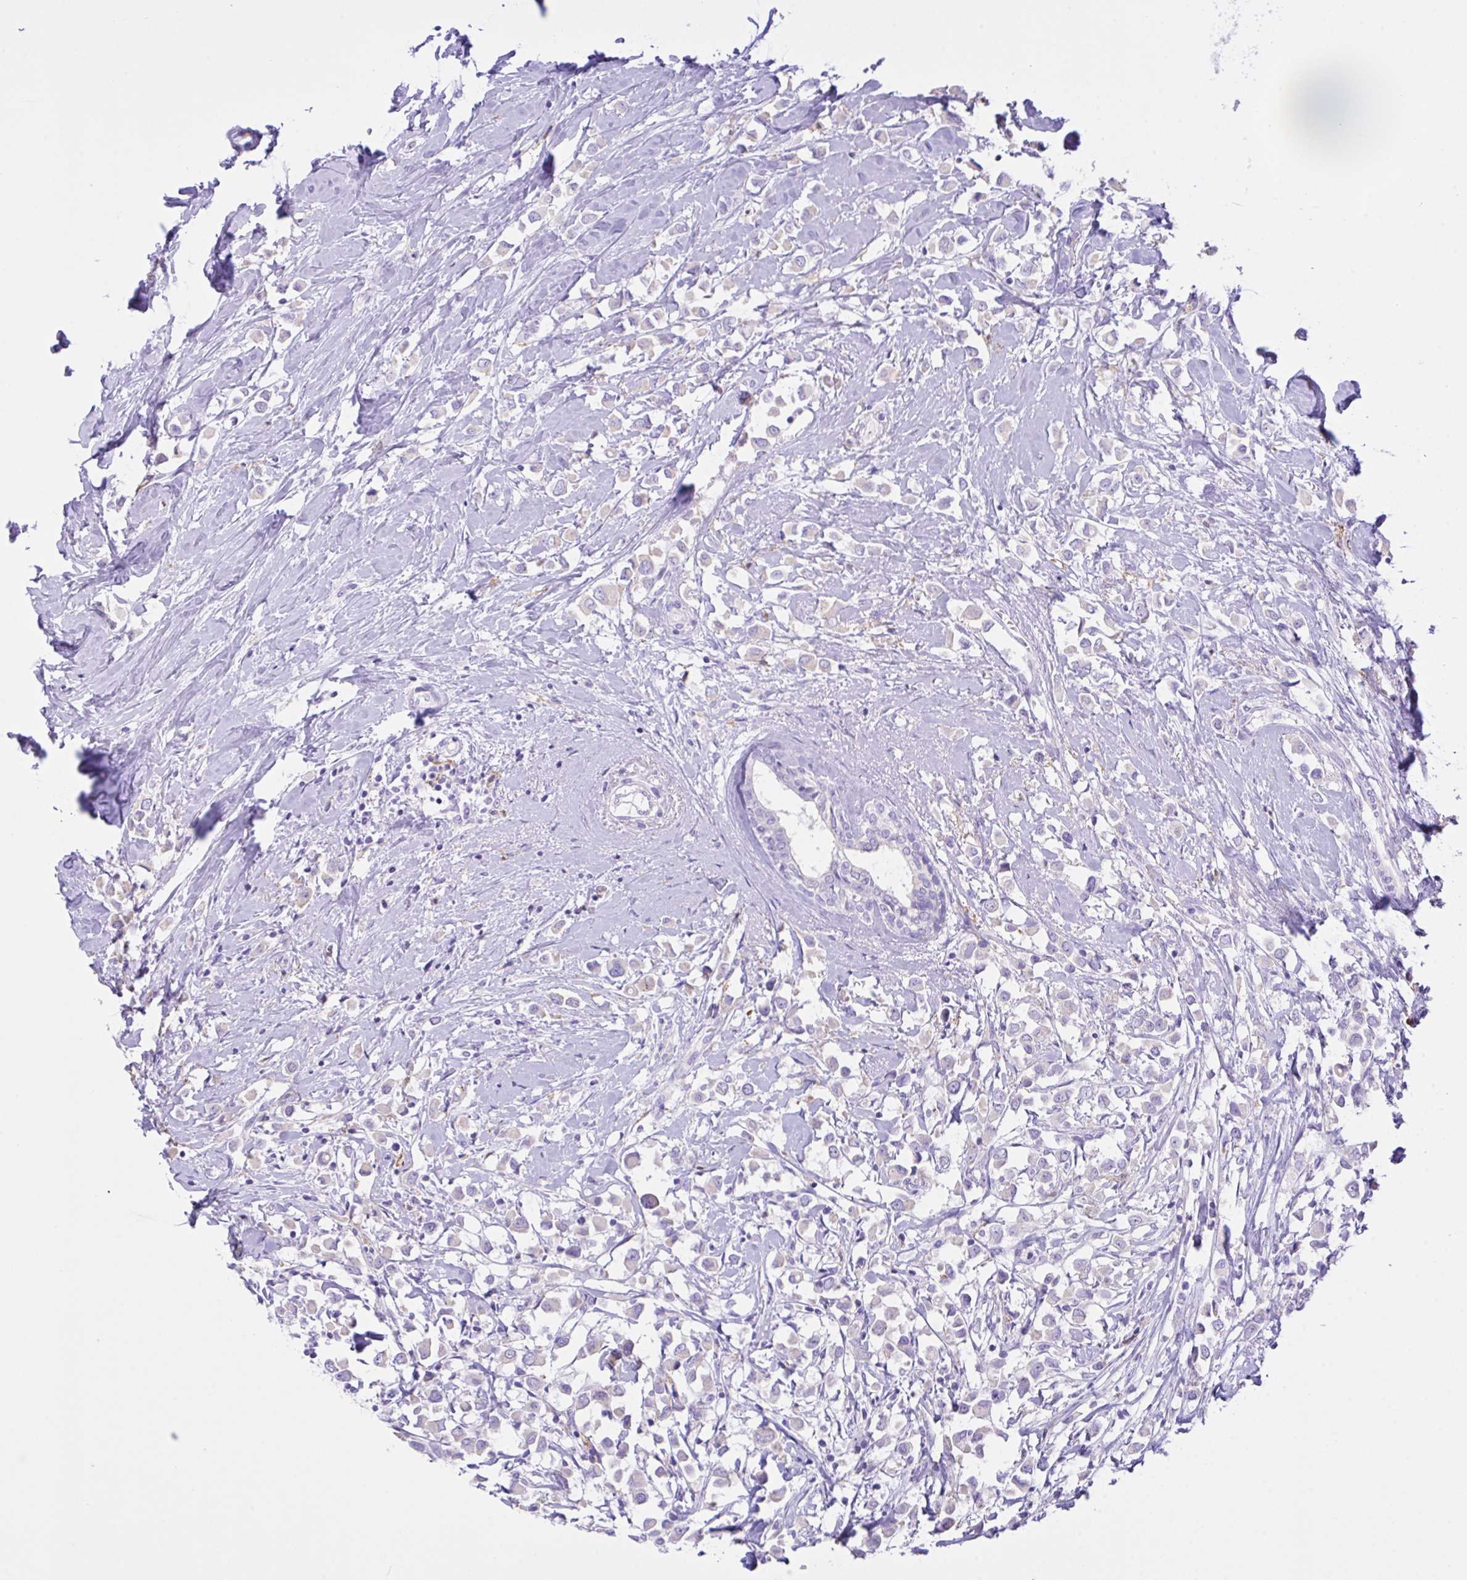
{"staining": {"intensity": "negative", "quantity": "none", "location": "none"}, "tissue": "breast cancer", "cell_type": "Tumor cells", "image_type": "cancer", "snomed": [{"axis": "morphology", "description": "Duct carcinoma"}, {"axis": "topography", "description": "Breast"}], "caption": "Tumor cells are negative for protein expression in human breast invasive ductal carcinoma.", "gene": "CST11", "patient": {"sex": "female", "age": 61}}